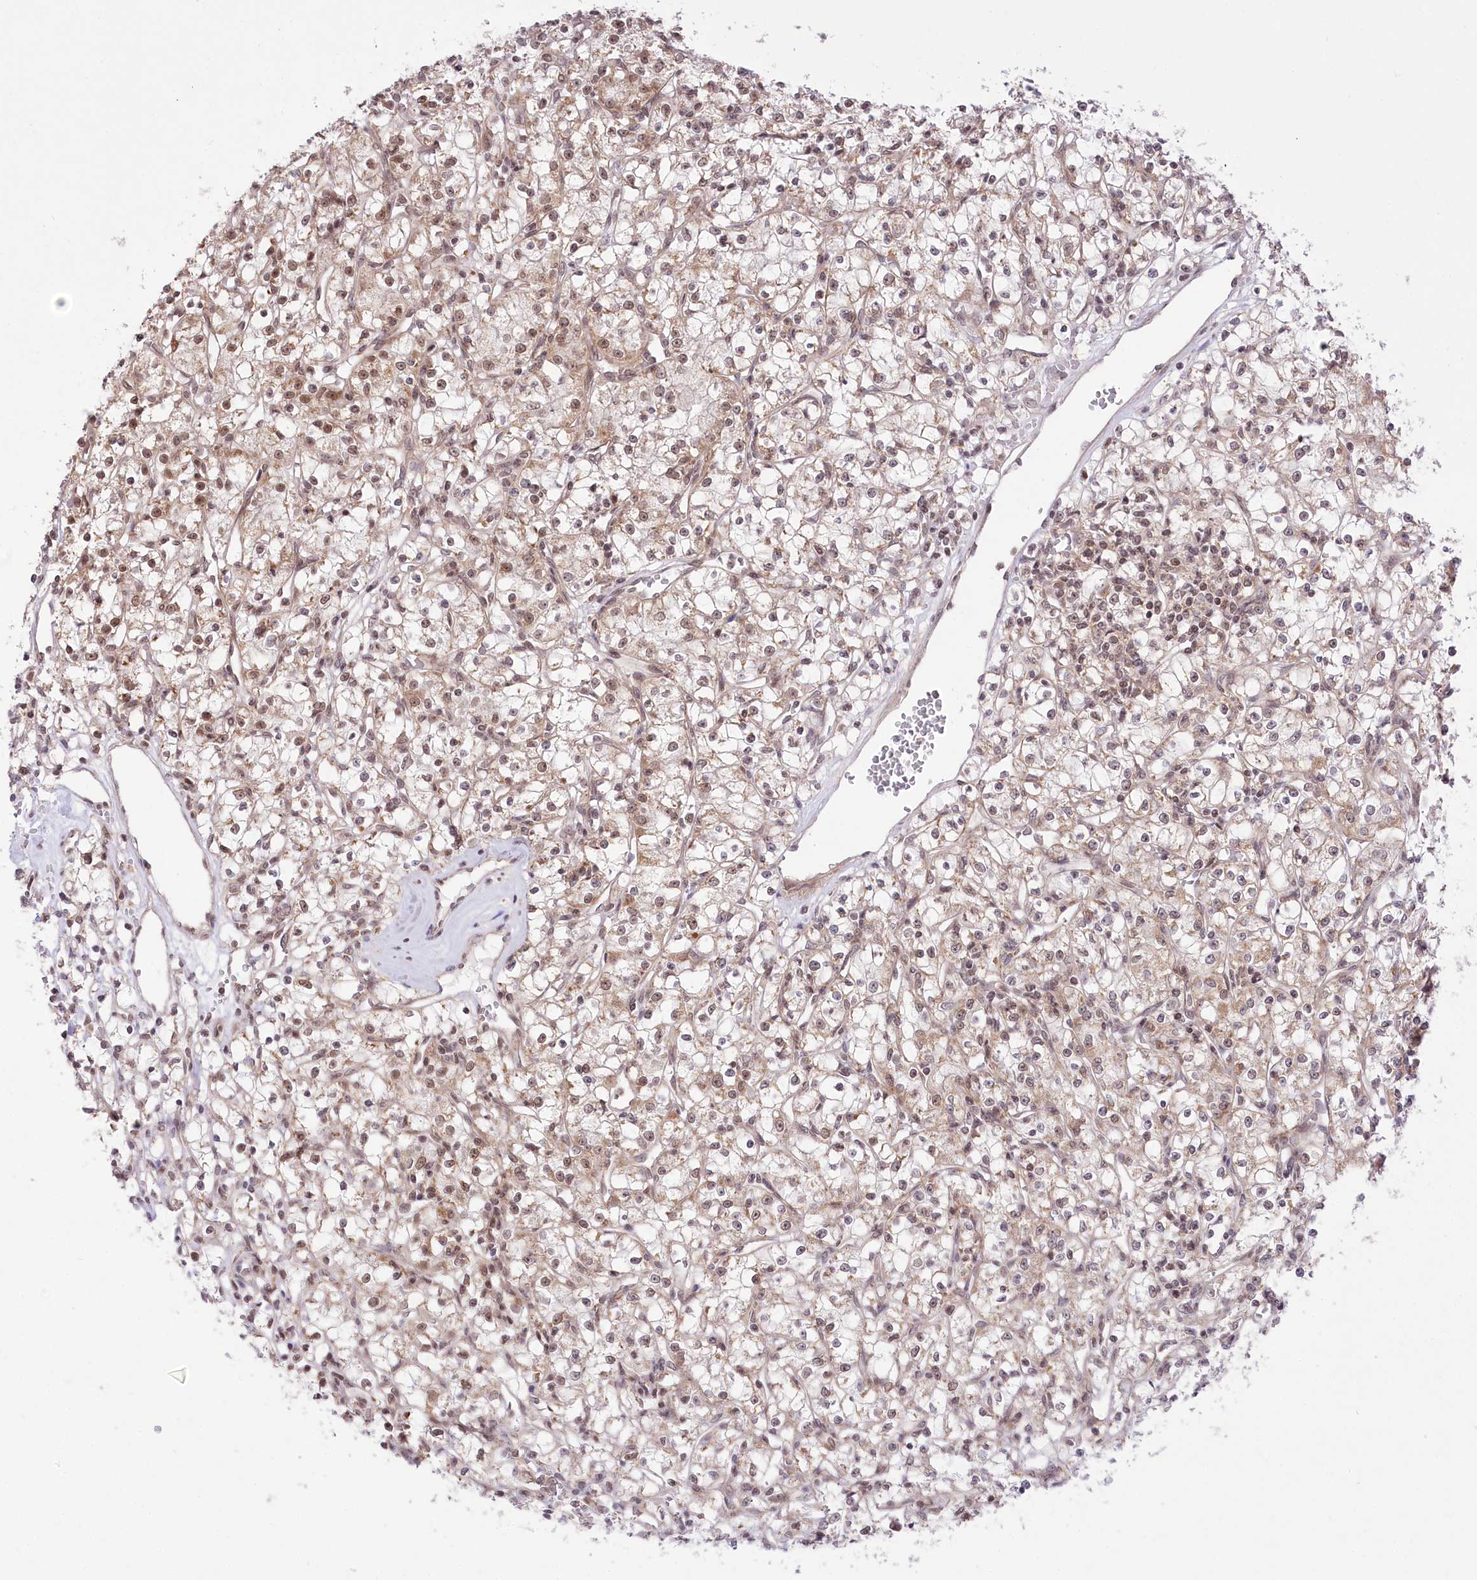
{"staining": {"intensity": "moderate", "quantity": "25%-75%", "location": "nuclear"}, "tissue": "renal cancer", "cell_type": "Tumor cells", "image_type": "cancer", "snomed": [{"axis": "morphology", "description": "Adenocarcinoma, NOS"}, {"axis": "topography", "description": "Kidney"}], "caption": "Adenocarcinoma (renal) was stained to show a protein in brown. There is medium levels of moderate nuclear positivity in approximately 25%-75% of tumor cells.", "gene": "ZMAT2", "patient": {"sex": "female", "age": 59}}